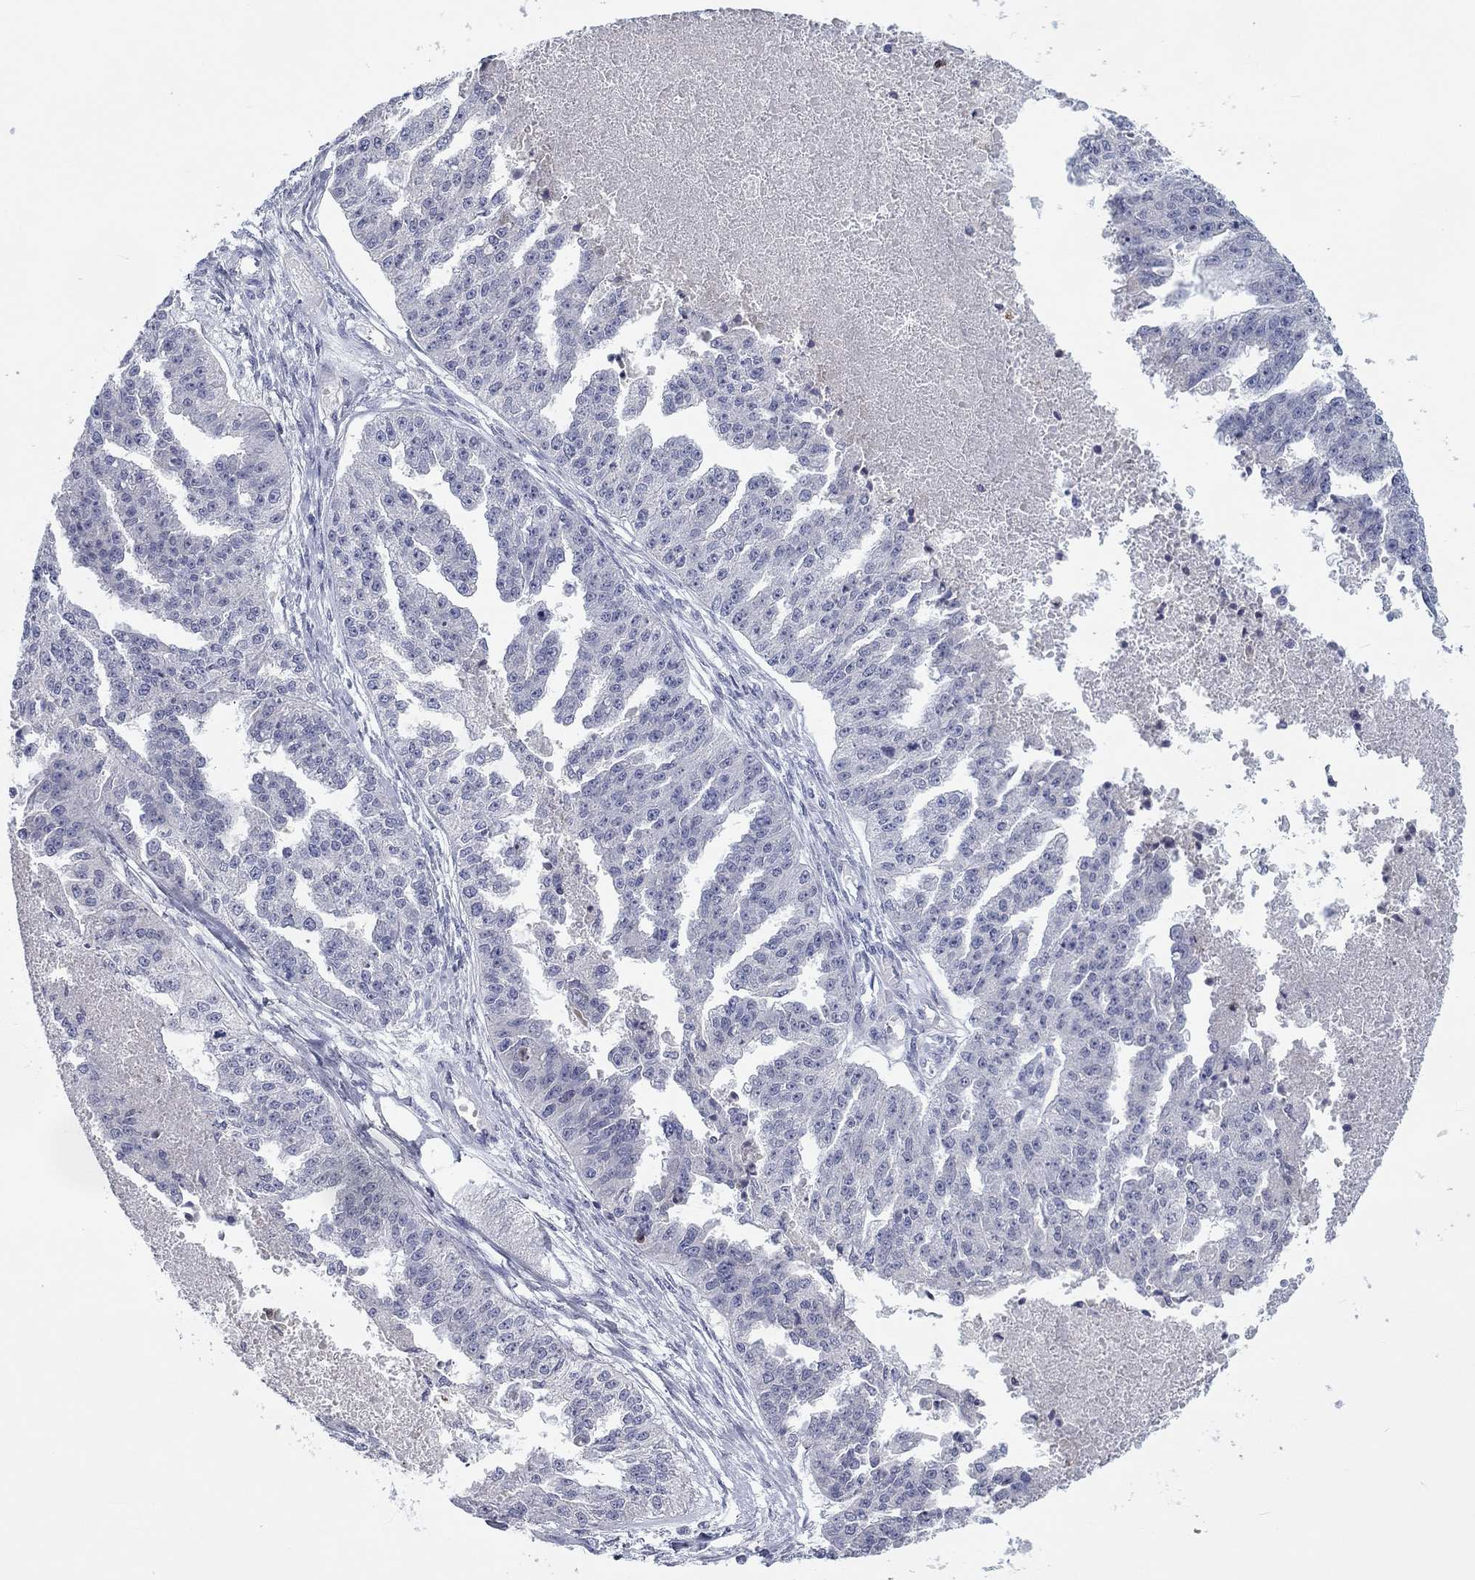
{"staining": {"intensity": "negative", "quantity": "none", "location": "none"}, "tissue": "ovarian cancer", "cell_type": "Tumor cells", "image_type": "cancer", "snomed": [{"axis": "morphology", "description": "Cystadenocarcinoma, serous, NOS"}, {"axis": "topography", "description": "Ovary"}], "caption": "IHC photomicrograph of neoplastic tissue: ovarian cancer stained with DAB demonstrates no significant protein positivity in tumor cells.", "gene": "CALB1", "patient": {"sex": "female", "age": 58}}